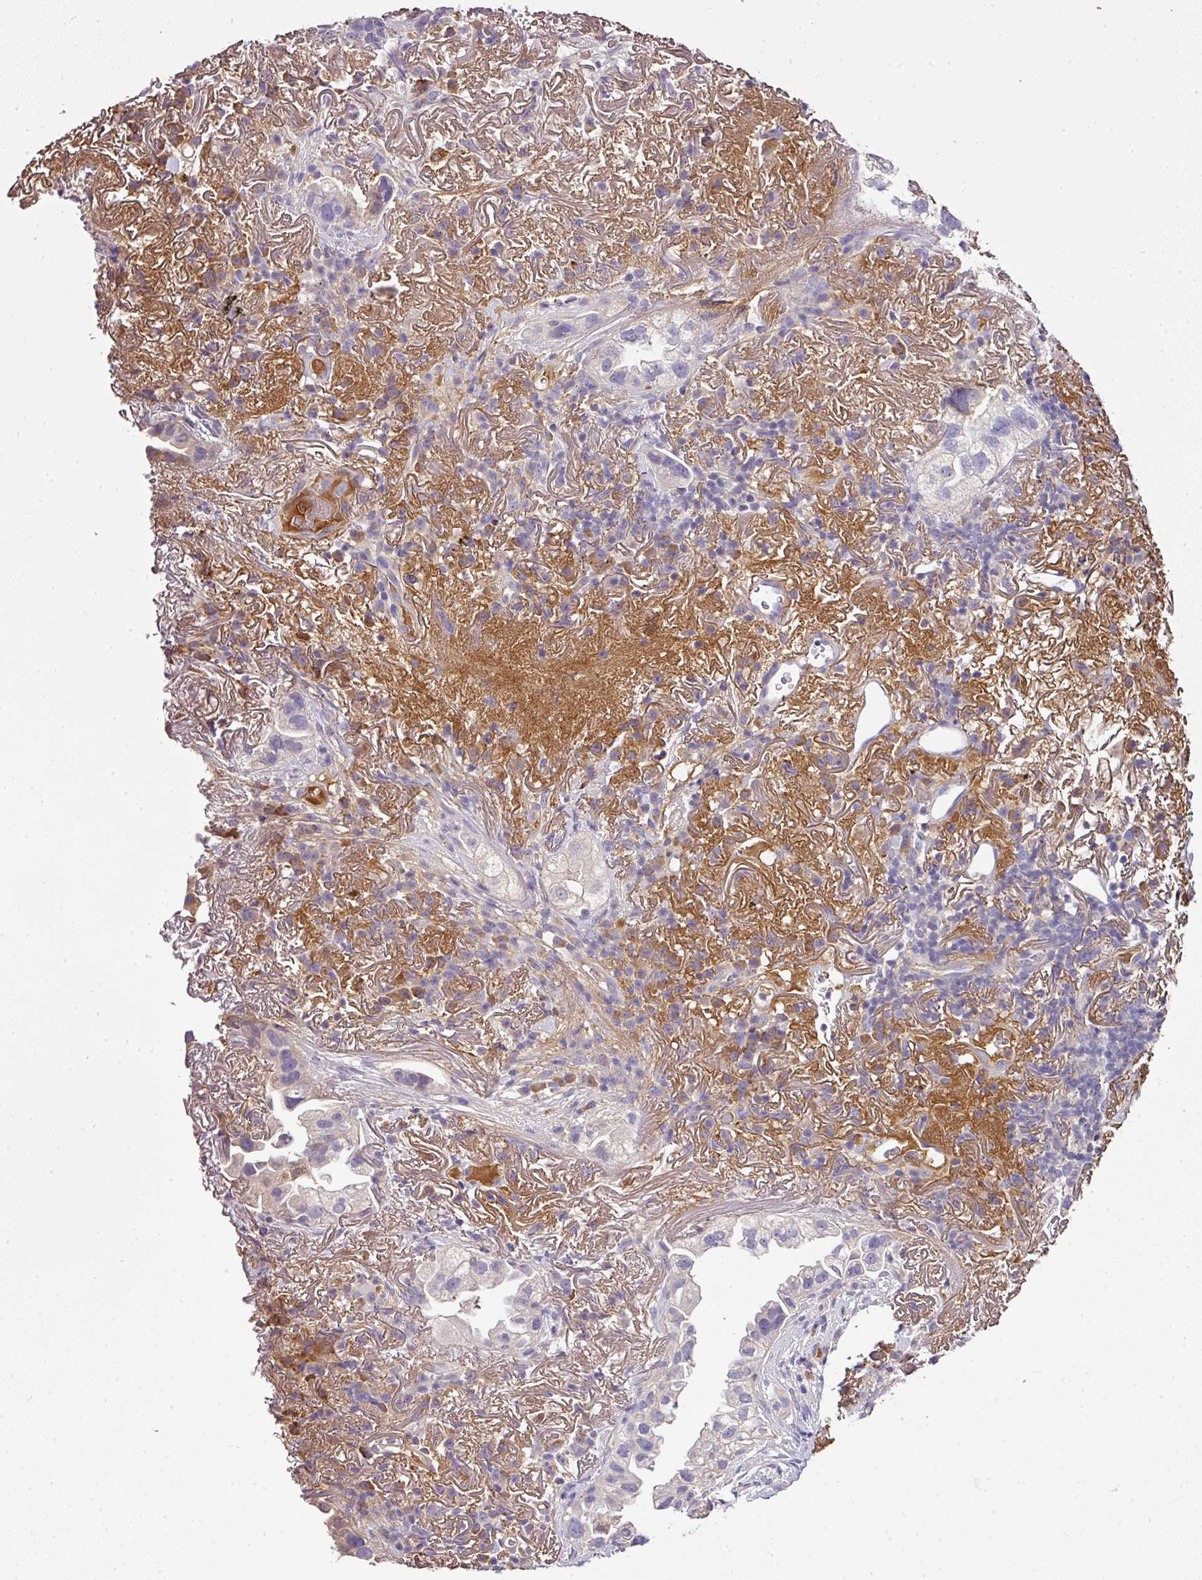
{"staining": {"intensity": "negative", "quantity": "none", "location": "none"}, "tissue": "lung cancer", "cell_type": "Tumor cells", "image_type": "cancer", "snomed": [{"axis": "morphology", "description": "Adenocarcinoma, NOS"}, {"axis": "topography", "description": "Lung"}], "caption": "Adenocarcinoma (lung) stained for a protein using immunohistochemistry (IHC) displays no expression tumor cells.", "gene": "CAB39L", "patient": {"sex": "female", "age": 69}}